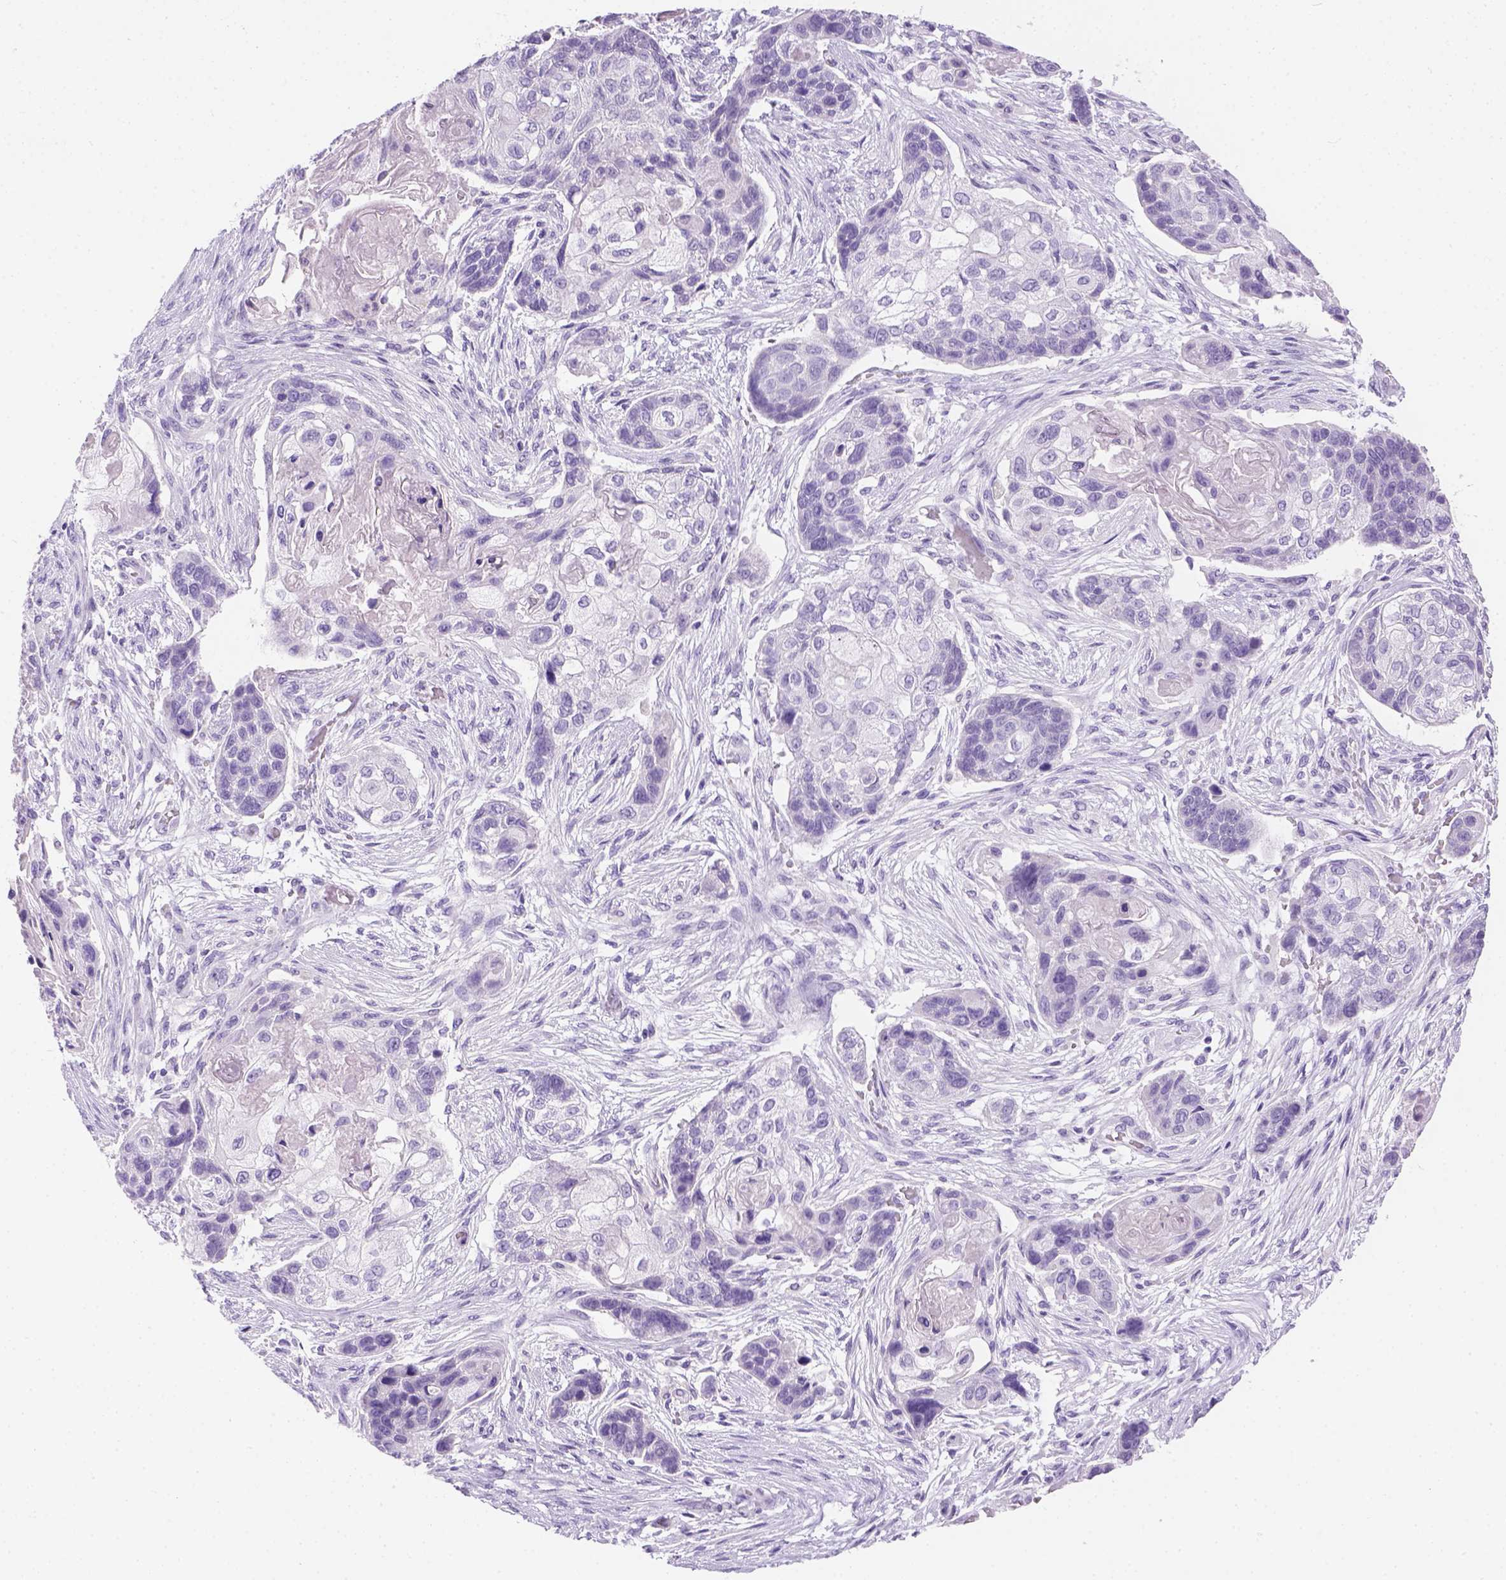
{"staining": {"intensity": "negative", "quantity": "none", "location": "none"}, "tissue": "lung cancer", "cell_type": "Tumor cells", "image_type": "cancer", "snomed": [{"axis": "morphology", "description": "Squamous cell carcinoma, NOS"}, {"axis": "topography", "description": "Lung"}], "caption": "Immunohistochemistry image of neoplastic tissue: lung cancer stained with DAB (3,3'-diaminobenzidine) reveals no significant protein expression in tumor cells.", "gene": "TMEM38A", "patient": {"sex": "male", "age": 69}}